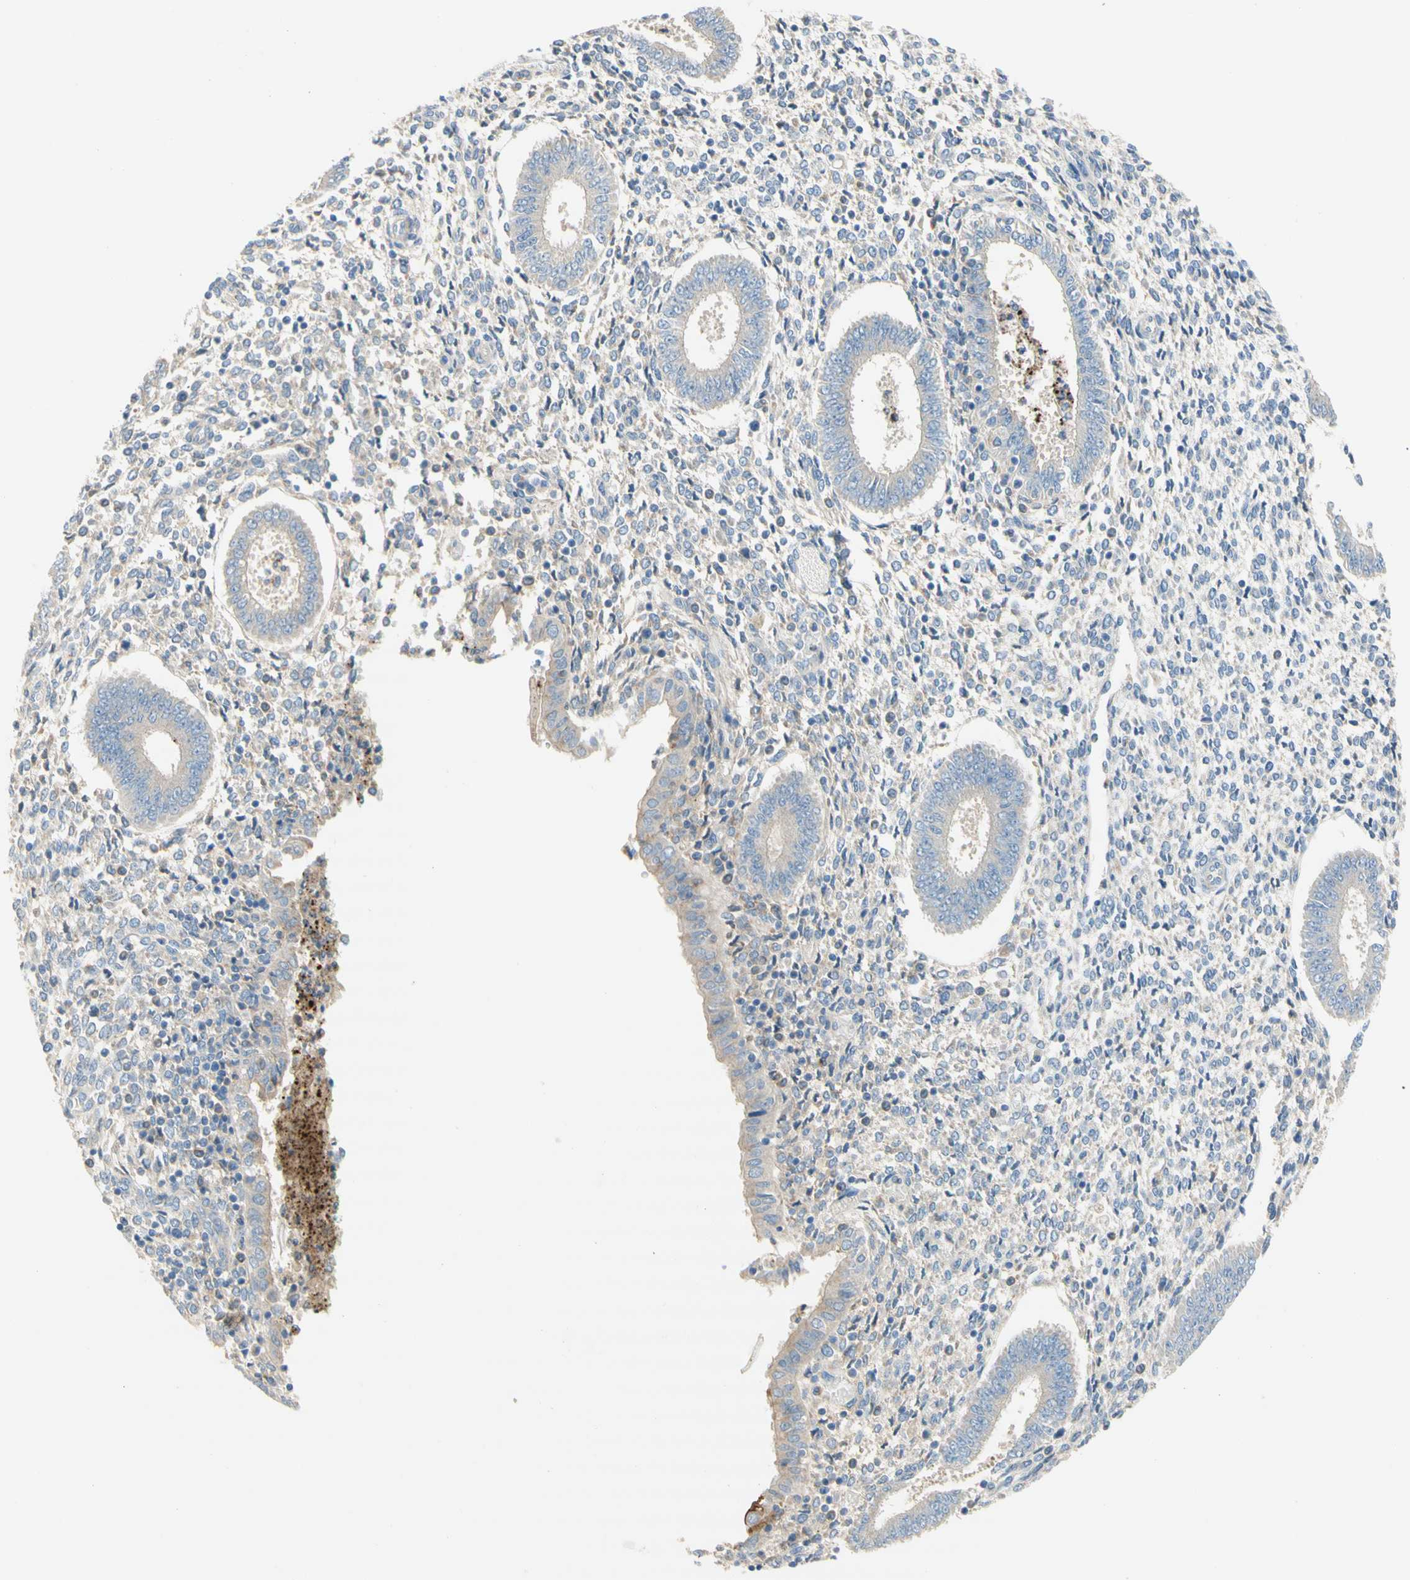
{"staining": {"intensity": "weak", "quantity": "<25%", "location": "cytoplasmic/membranous"}, "tissue": "endometrium", "cell_type": "Cells in endometrial stroma", "image_type": "normal", "snomed": [{"axis": "morphology", "description": "Normal tissue, NOS"}, {"axis": "topography", "description": "Endometrium"}], "caption": "The immunohistochemistry (IHC) photomicrograph has no significant staining in cells in endometrial stroma of endometrium.", "gene": "F3", "patient": {"sex": "female", "age": 35}}